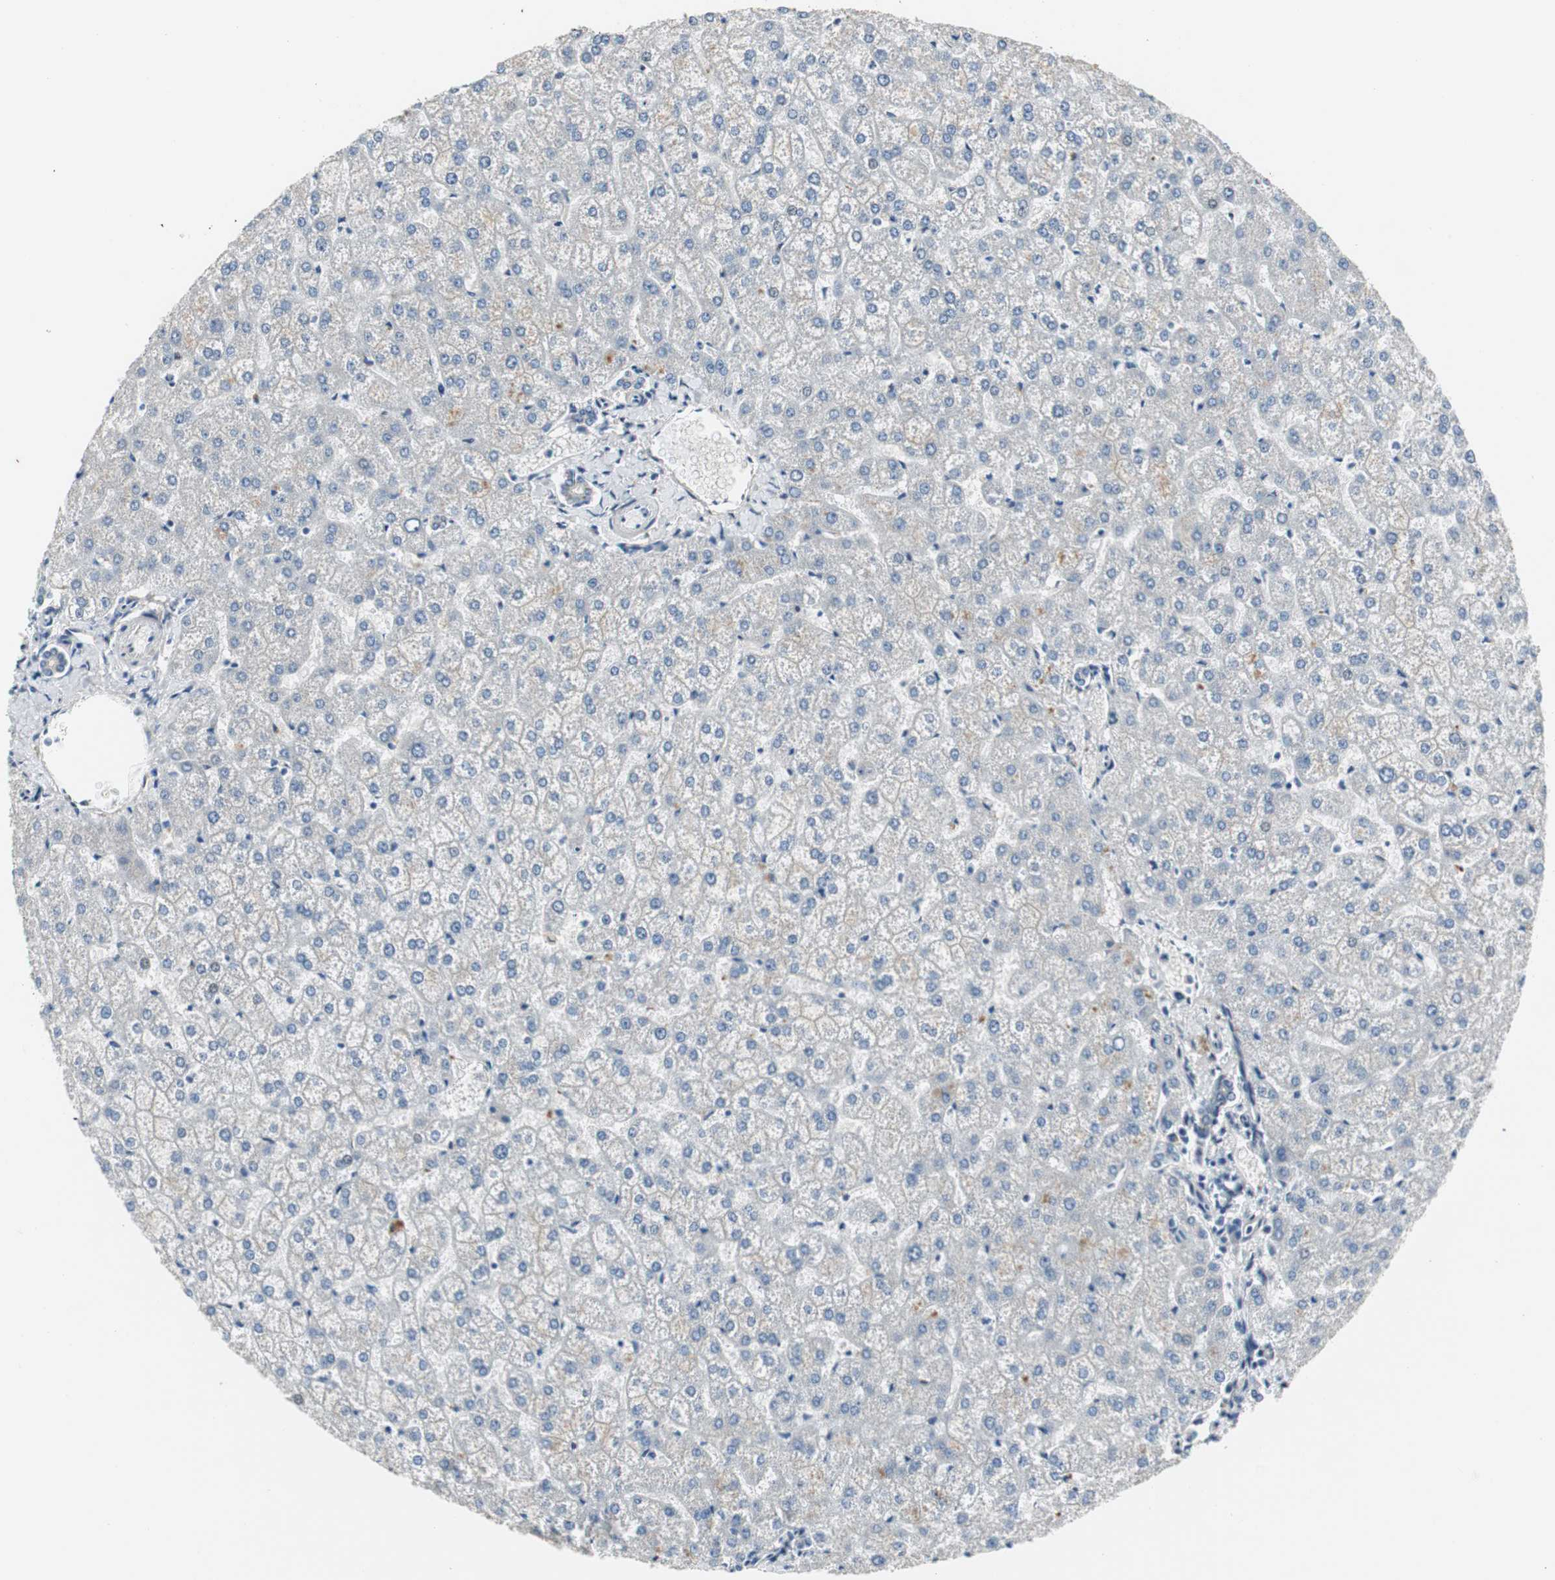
{"staining": {"intensity": "negative", "quantity": "none", "location": "none"}, "tissue": "liver", "cell_type": "Cholangiocytes", "image_type": "normal", "snomed": [{"axis": "morphology", "description": "Normal tissue, NOS"}, {"axis": "topography", "description": "Liver"}], "caption": "IHC photomicrograph of benign human liver stained for a protein (brown), which displays no positivity in cholangiocytes. Nuclei are stained in blue.", "gene": "FHL2", "patient": {"sex": "female", "age": 32}}